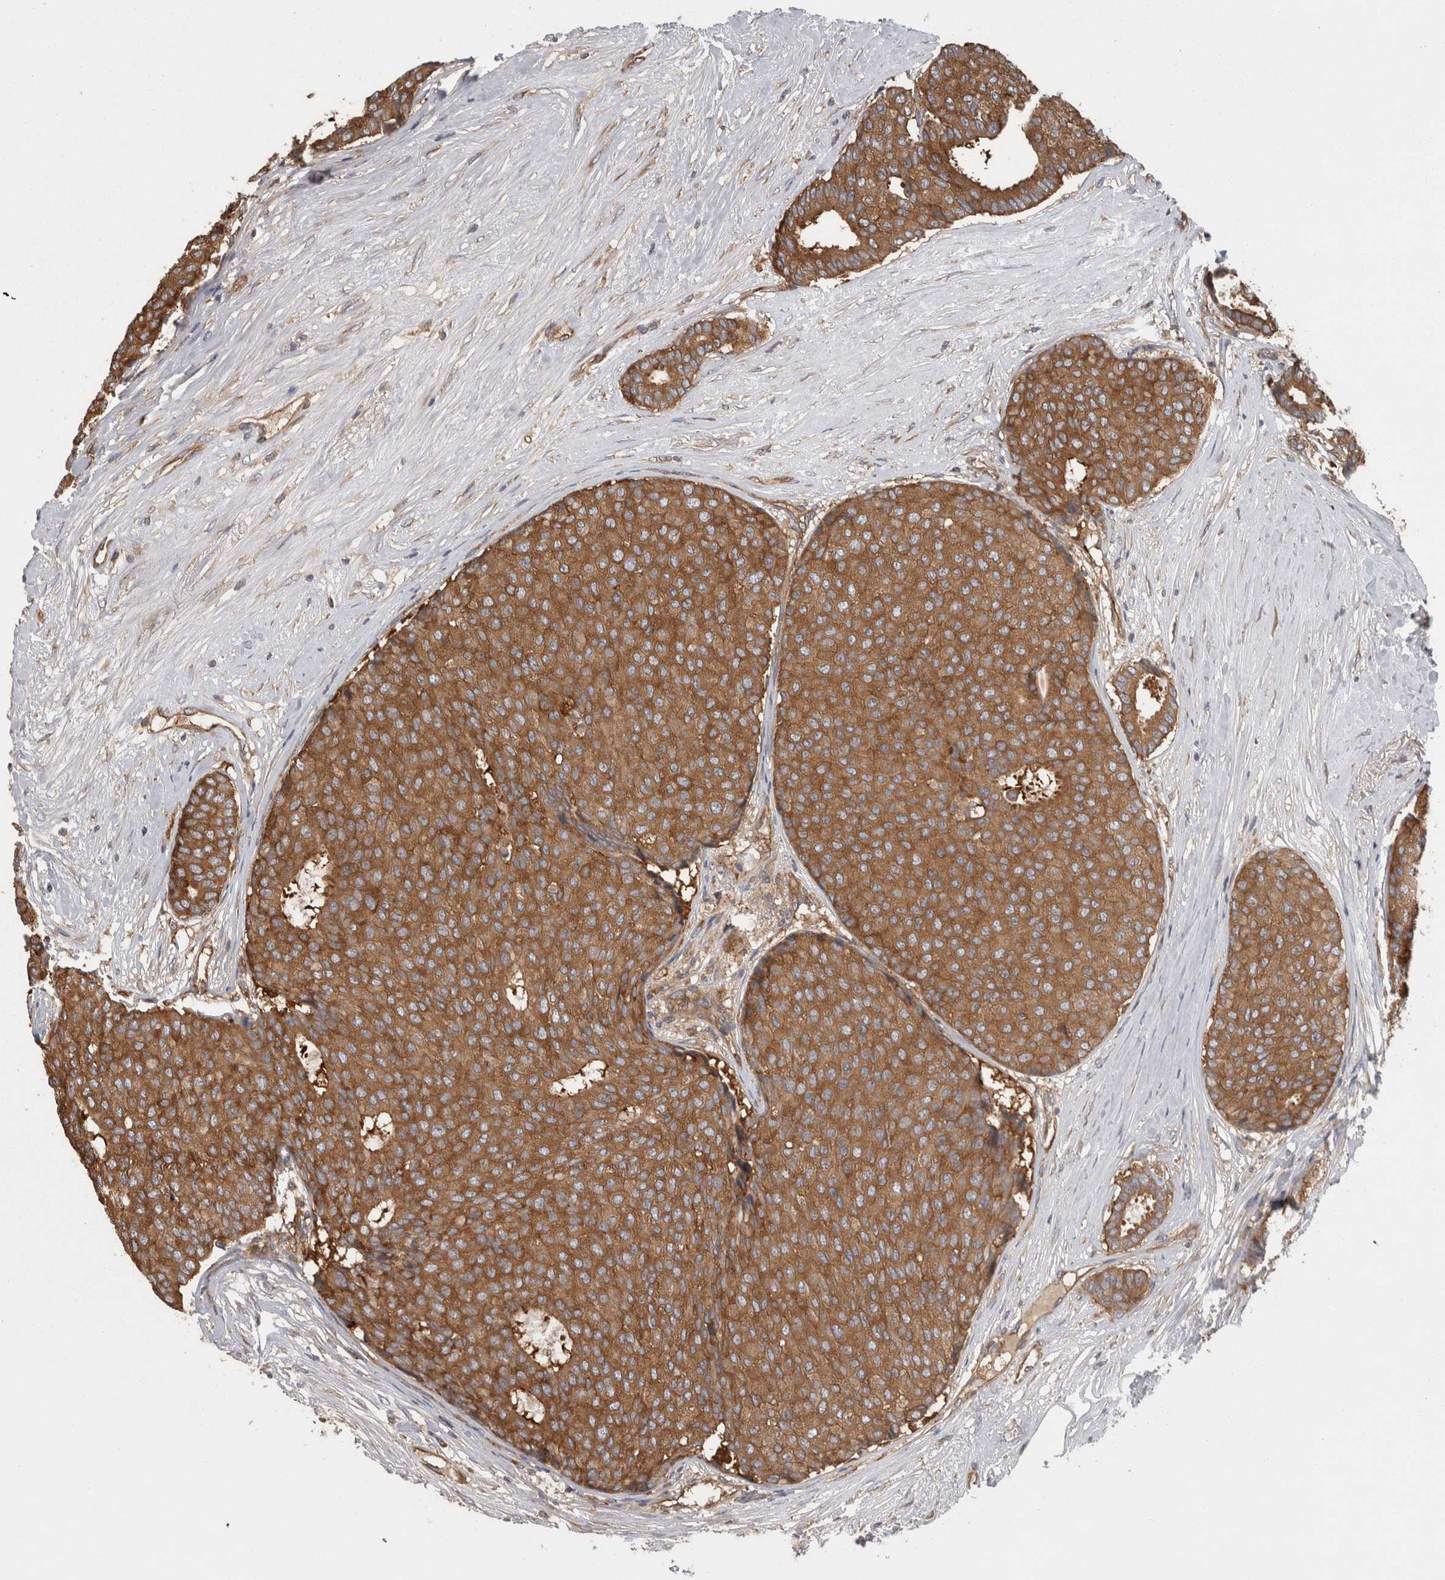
{"staining": {"intensity": "moderate", "quantity": ">75%", "location": "cytoplasmic/membranous"}, "tissue": "breast cancer", "cell_type": "Tumor cells", "image_type": "cancer", "snomed": [{"axis": "morphology", "description": "Duct carcinoma"}, {"axis": "topography", "description": "Breast"}], "caption": "This histopathology image exhibits immunohistochemistry (IHC) staining of breast cancer (infiltrating ductal carcinoma), with medium moderate cytoplasmic/membranous expression in about >75% of tumor cells.", "gene": "SMCR8", "patient": {"sex": "female", "age": 75}}